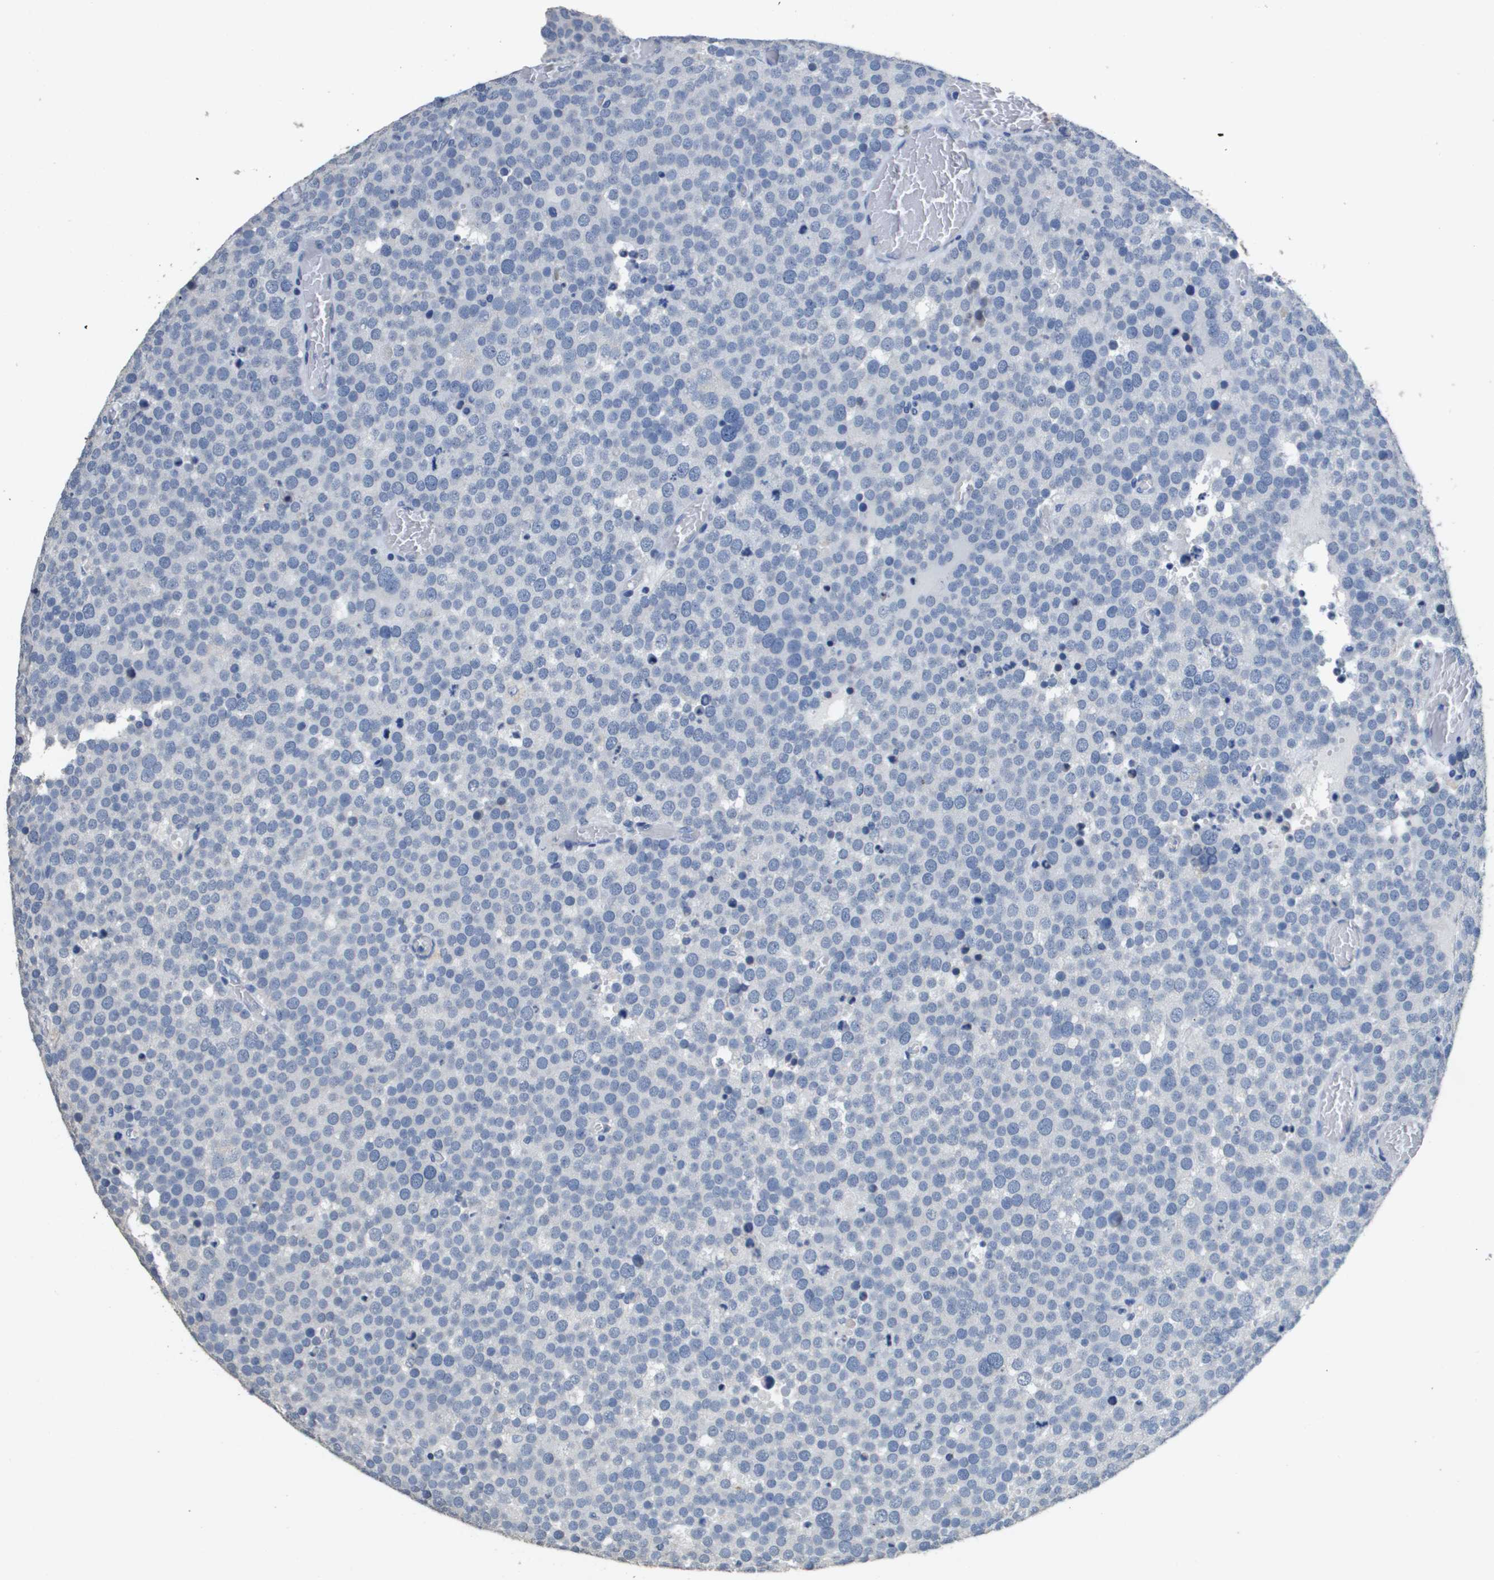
{"staining": {"intensity": "negative", "quantity": "none", "location": "none"}, "tissue": "testis cancer", "cell_type": "Tumor cells", "image_type": "cancer", "snomed": [{"axis": "morphology", "description": "Normal tissue, NOS"}, {"axis": "morphology", "description": "Seminoma, NOS"}, {"axis": "topography", "description": "Testis"}], "caption": "Tumor cells are negative for protein expression in human seminoma (testis).", "gene": "MT3", "patient": {"sex": "male", "age": 71}}